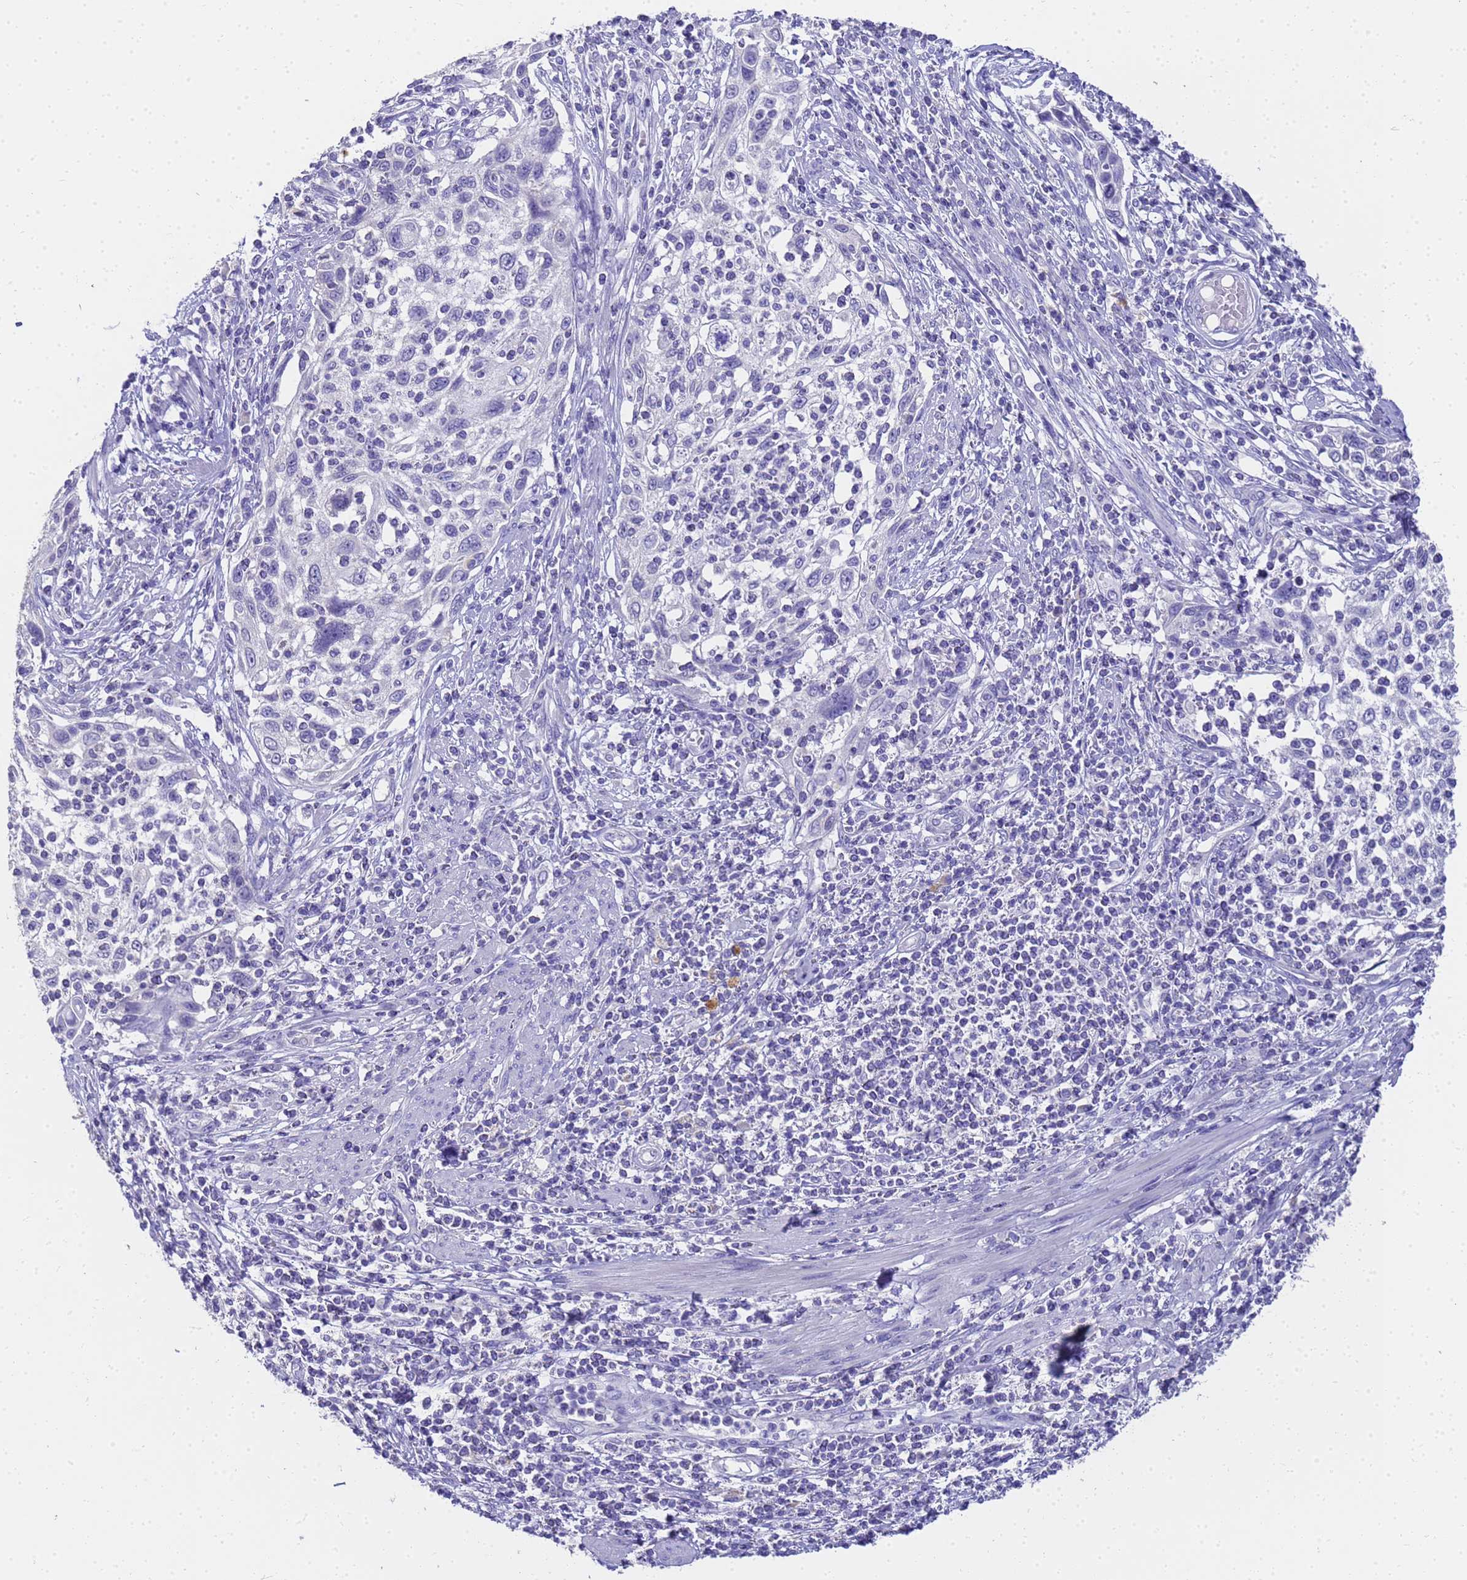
{"staining": {"intensity": "negative", "quantity": "none", "location": "none"}, "tissue": "cervical cancer", "cell_type": "Tumor cells", "image_type": "cancer", "snomed": [{"axis": "morphology", "description": "Squamous cell carcinoma, NOS"}, {"axis": "topography", "description": "Cervix"}], "caption": "Tumor cells are negative for protein expression in human cervical cancer.", "gene": "MS4A13", "patient": {"sex": "female", "age": 70}}